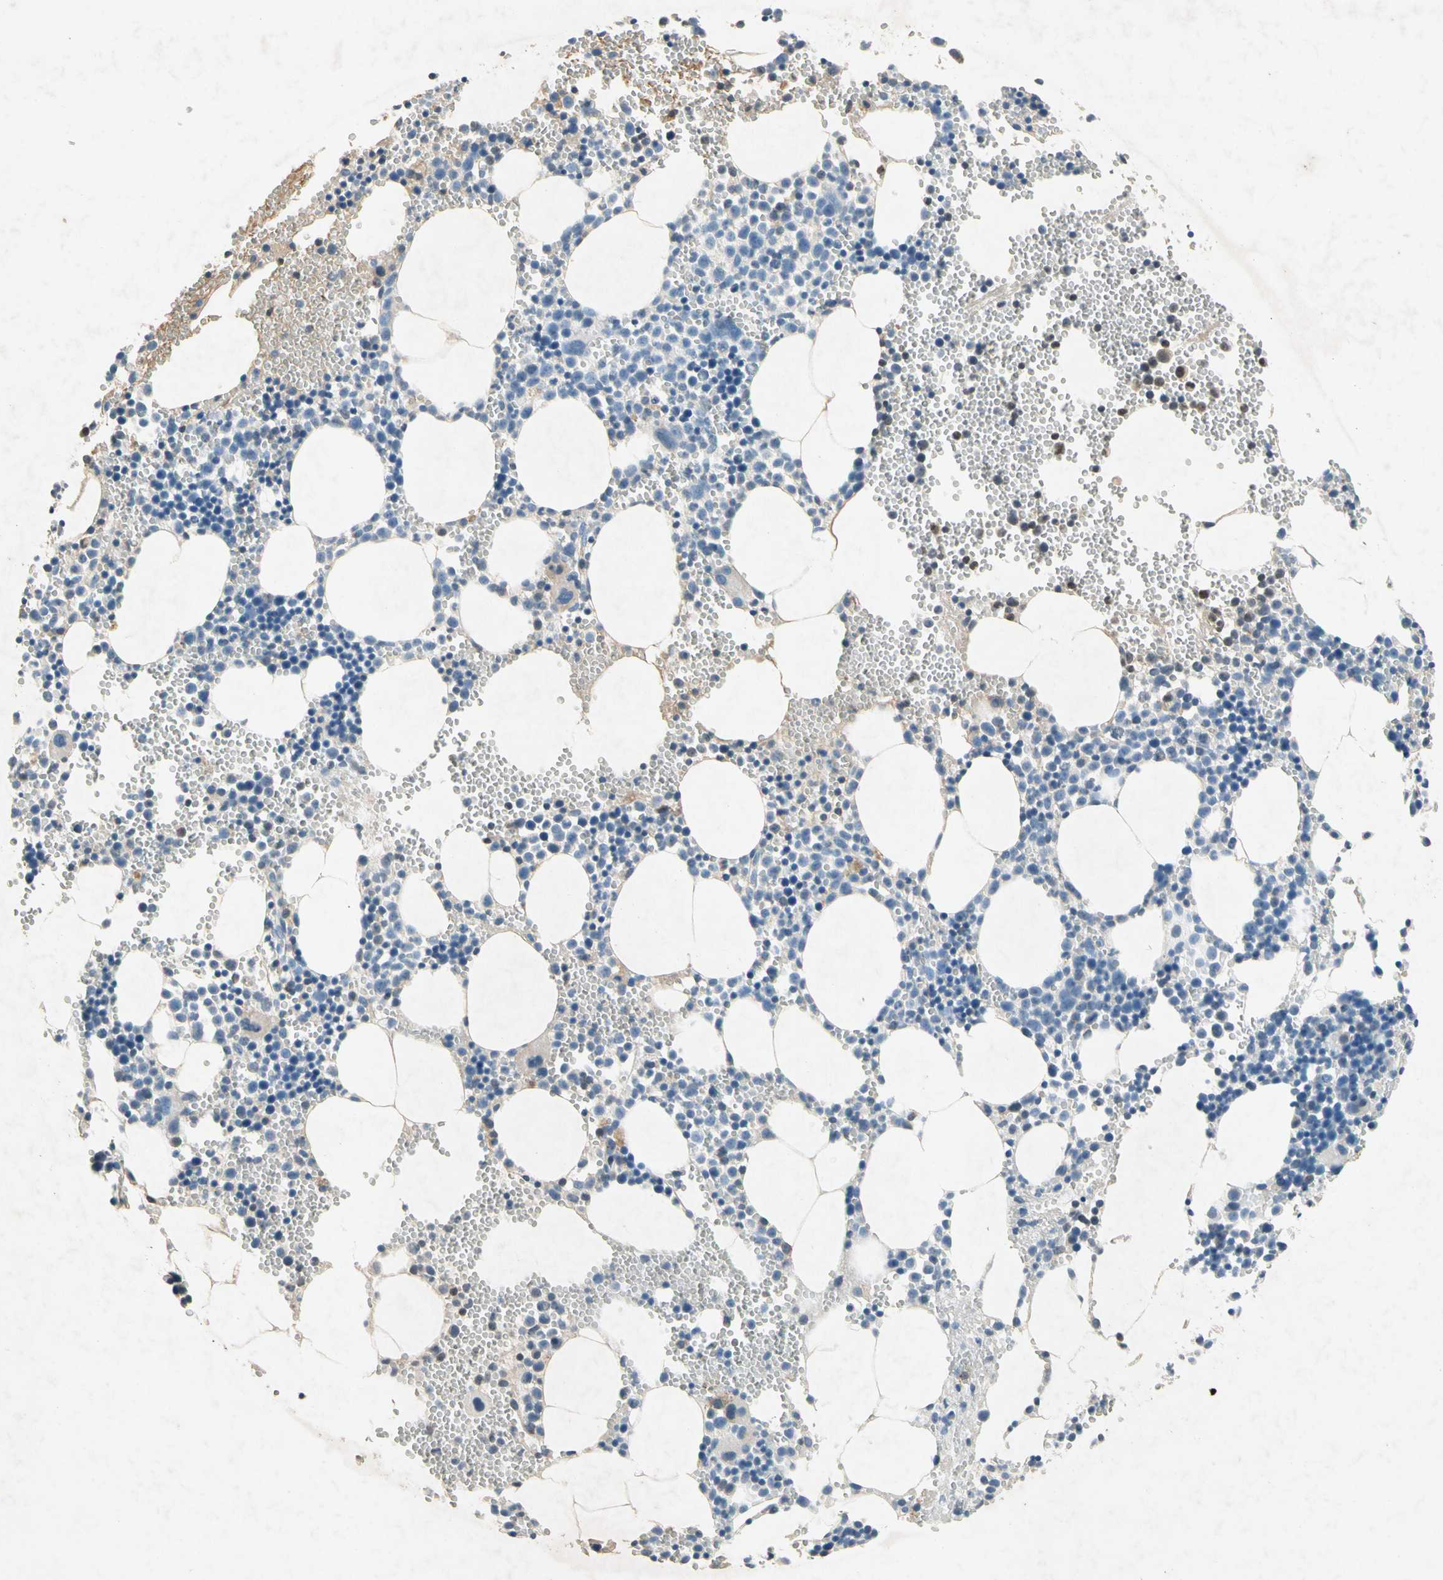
{"staining": {"intensity": "strong", "quantity": "<25%", "location": "nuclear"}, "tissue": "bone marrow", "cell_type": "Hematopoietic cells", "image_type": "normal", "snomed": [{"axis": "morphology", "description": "Normal tissue, NOS"}, {"axis": "morphology", "description": "Inflammation, NOS"}, {"axis": "topography", "description": "Bone marrow"}], "caption": "Strong nuclear staining for a protein is identified in approximately <25% of hematopoietic cells of benign bone marrow using IHC.", "gene": "NDFIP2", "patient": {"sex": "male", "age": 42}}